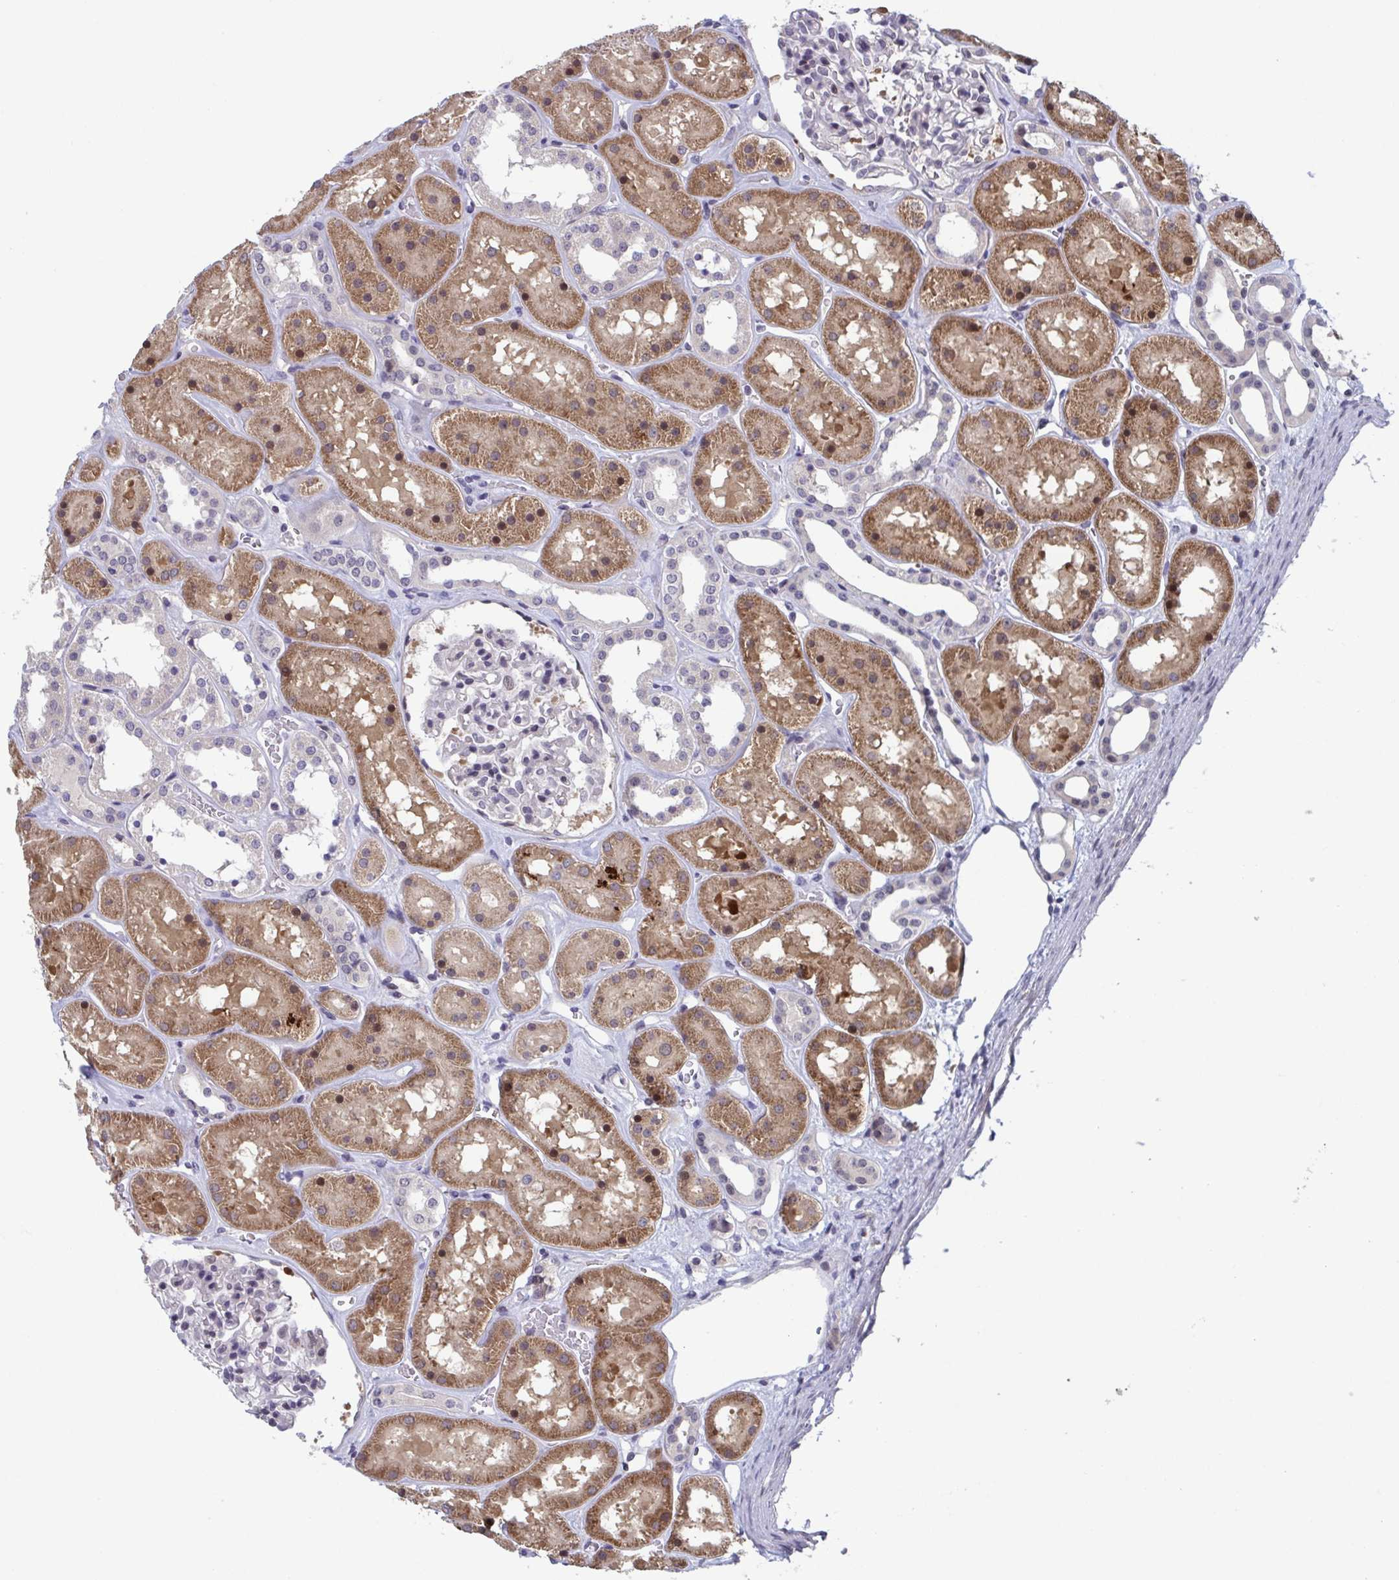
{"staining": {"intensity": "negative", "quantity": "none", "location": "none"}, "tissue": "kidney", "cell_type": "Cells in glomeruli", "image_type": "normal", "snomed": [{"axis": "morphology", "description": "Normal tissue, NOS"}, {"axis": "topography", "description": "Kidney"}], "caption": "Human kidney stained for a protein using immunohistochemistry (IHC) exhibits no positivity in cells in glomeruli.", "gene": "RIOK1", "patient": {"sex": "female", "age": 41}}